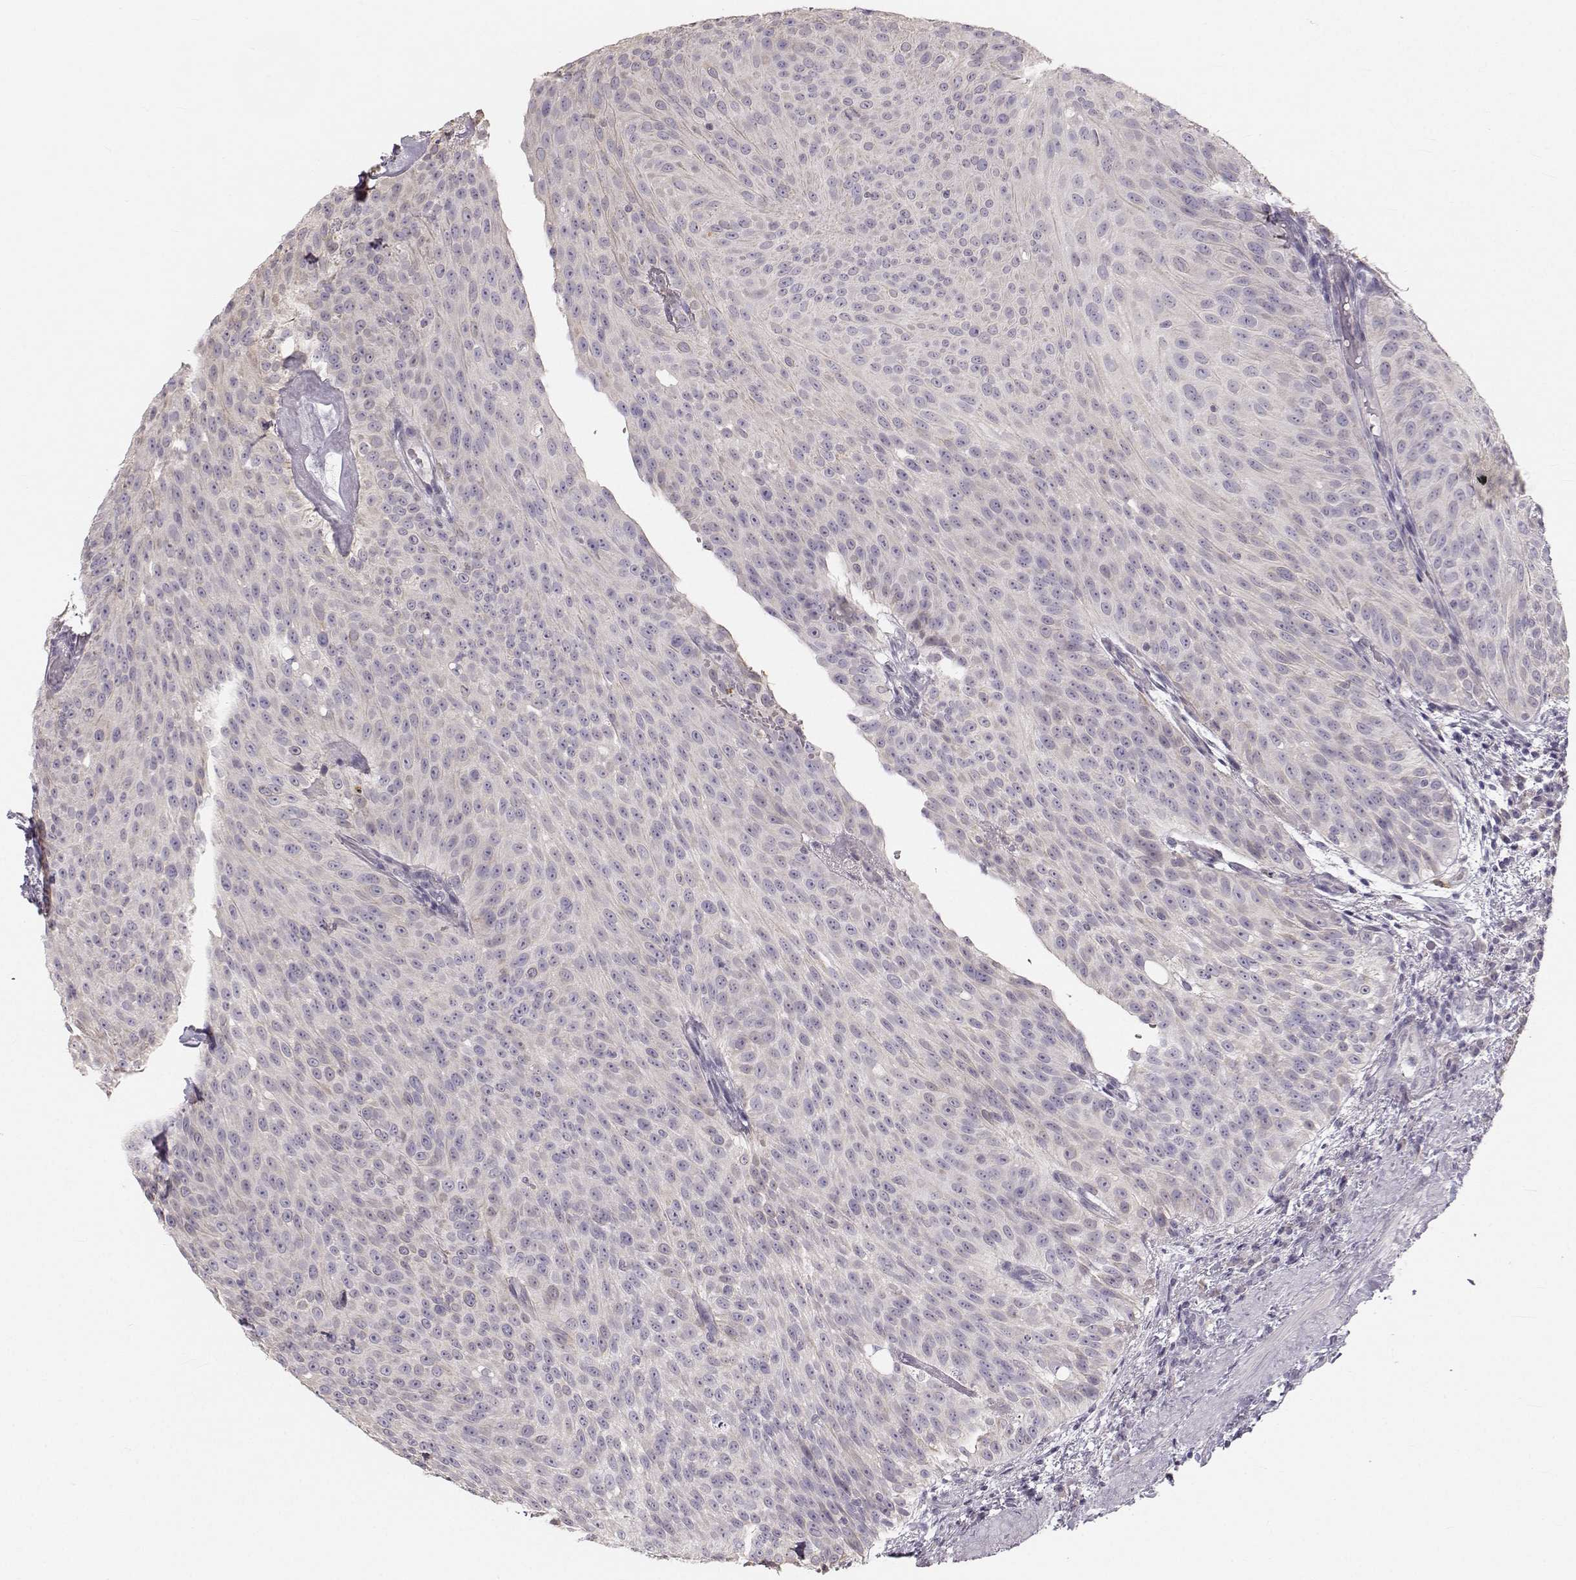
{"staining": {"intensity": "negative", "quantity": "none", "location": "none"}, "tissue": "urothelial cancer", "cell_type": "Tumor cells", "image_type": "cancer", "snomed": [{"axis": "morphology", "description": "Urothelial carcinoma, Low grade"}, {"axis": "topography", "description": "Urinary bladder"}], "caption": "Immunohistochemistry (IHC) histopathology image of urothelial carcinoma (low-grade) stained for a protein (brown), which displays no staining in tumor cells.", "gene": "RUNDC3A", "patient": {"sex": "male", "age": 78}}